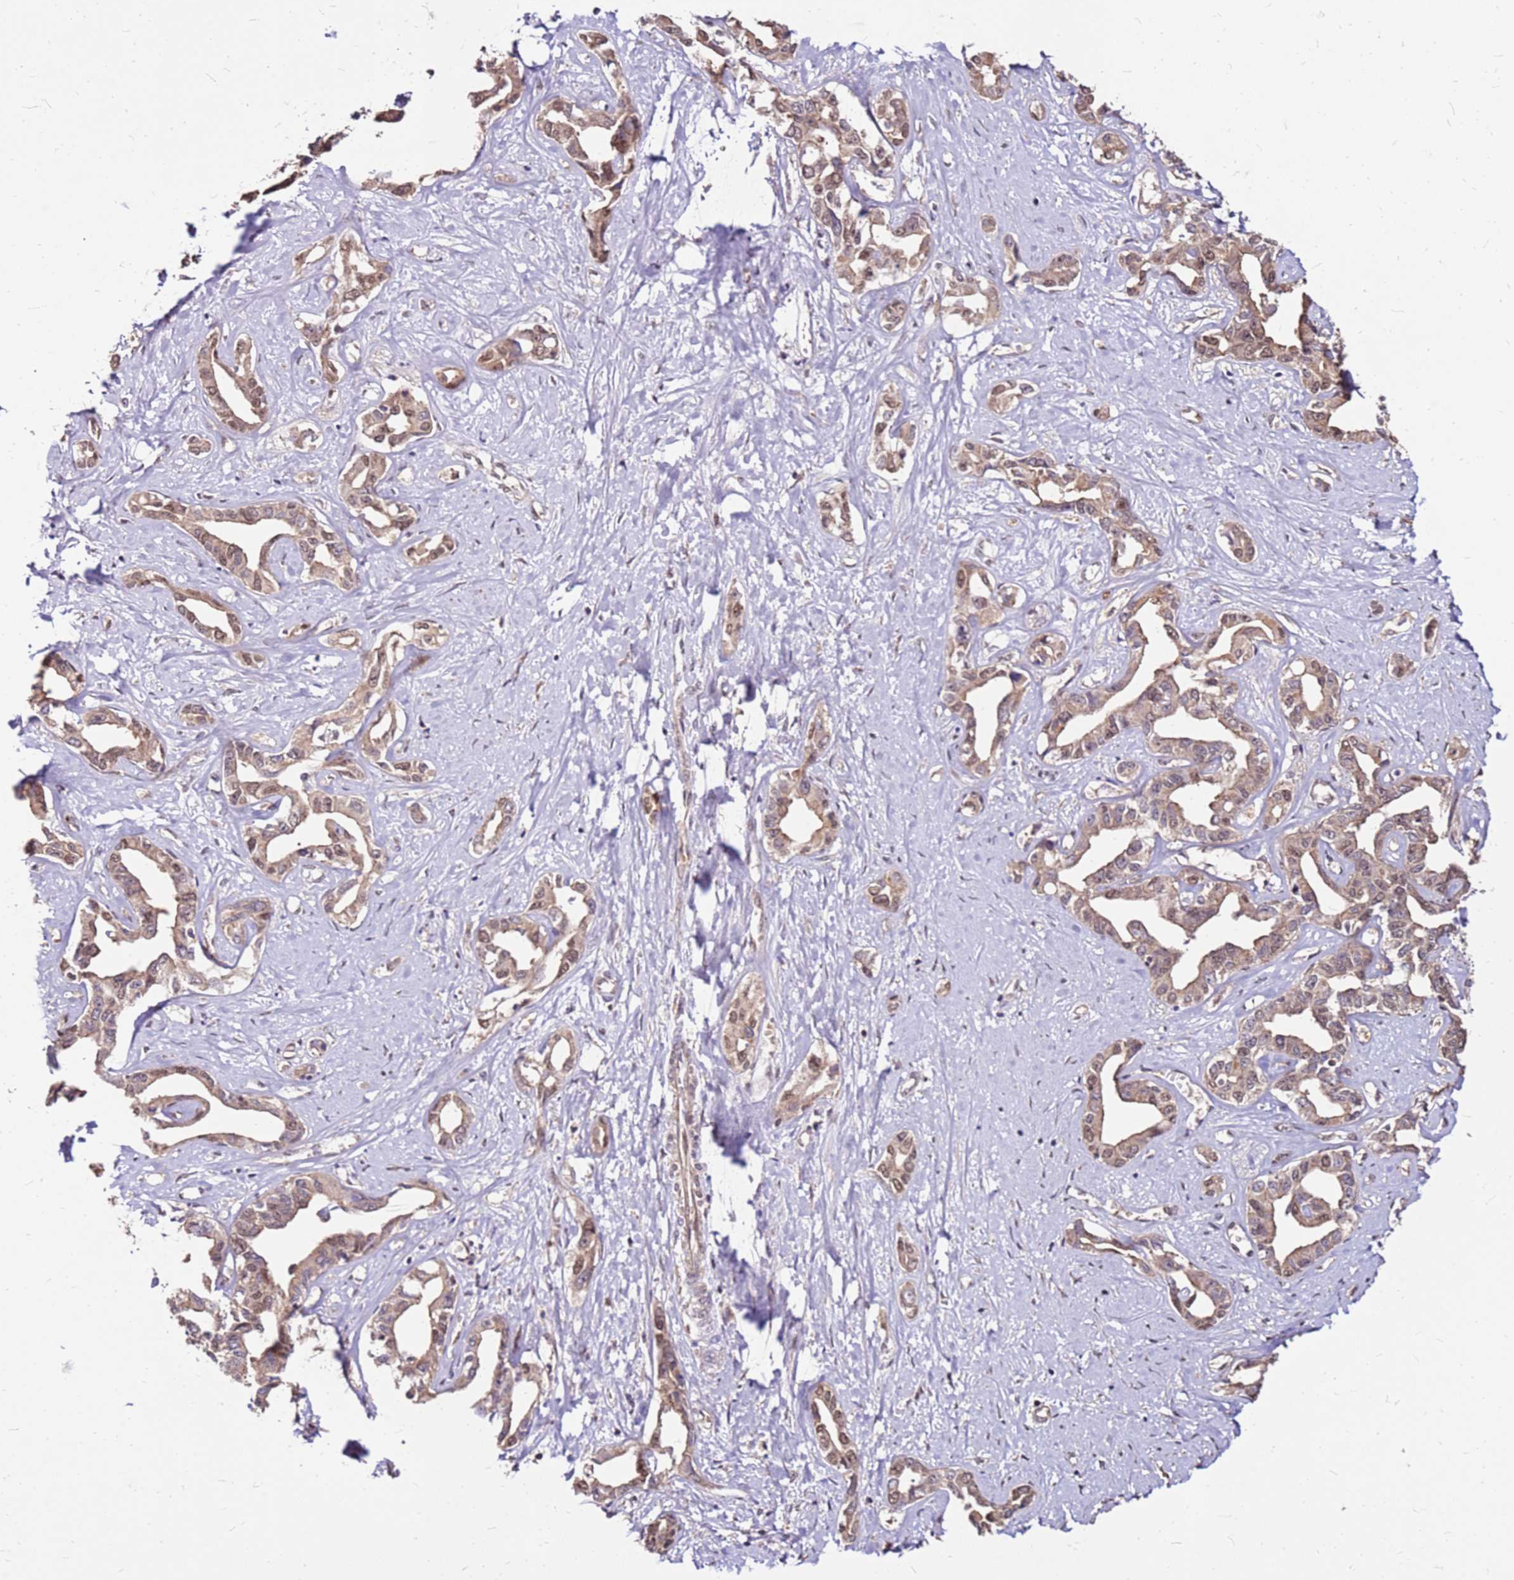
{"staining": {"intensity": "moderate", "quantity": ">75%", "location": "cytoplasmic/membranous,nuclear"}, "tissue": "liver cancer", "cell_type": "Tumor cells", "image_type": "cancer", "snomed": [{"axis": "morphology", "description": "Cholangiocarcinoma"}, {"axis": "topography", "description": "Liver"}], "caption": "Immunohistochemistry (DAB (3,3'-diaminobenzidine)) staining of human liver cholangiocarcinoma demonstrates moderate cytoplasmic/membranous and nuclear protein staining in approximately >75% of tumor cells. (brown staining indicates protein expression, while blue staining denotes nuclei).", "gene": "ALDH1A3", "patient": {"sex": "male", "age": 59}}